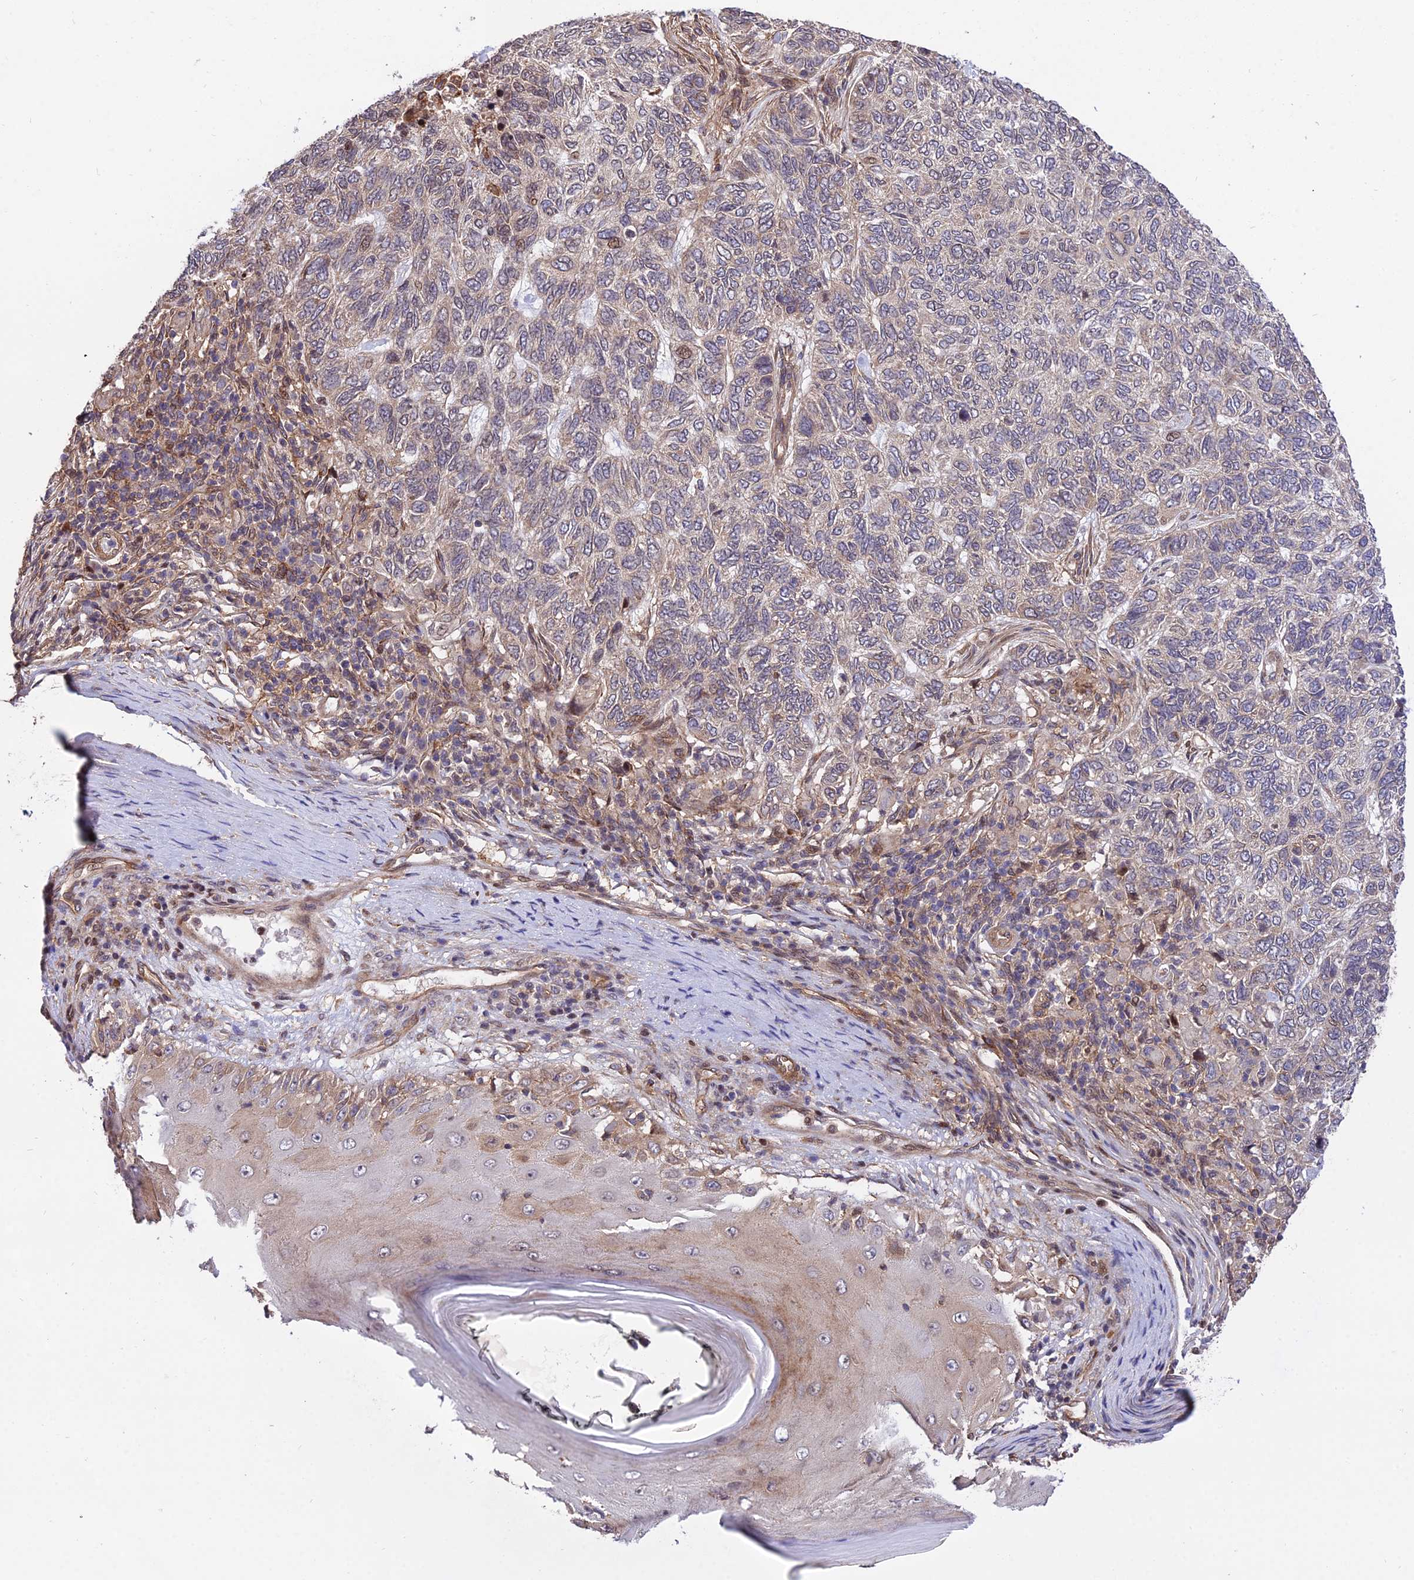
{"staining": {"intensity": "weak", "quantity": "<25%", "location": "cytoplasmic/membranous"}, "tissue": "skin cancer", "cell_type": "Tumor cells", "image_type": "cancer", "snomed": [{"axis": "morphology", "description": "Basal cell carcinoma"}, {"axis": "topography", "description": "Skin"}], "caption": "Human skin cancer (basal cell carcinoma) stained for a protein using IHC demonstrates no expression in tumor cells.", "gene": "SMG6", "patient": {"sex": "female", "age": 65}}